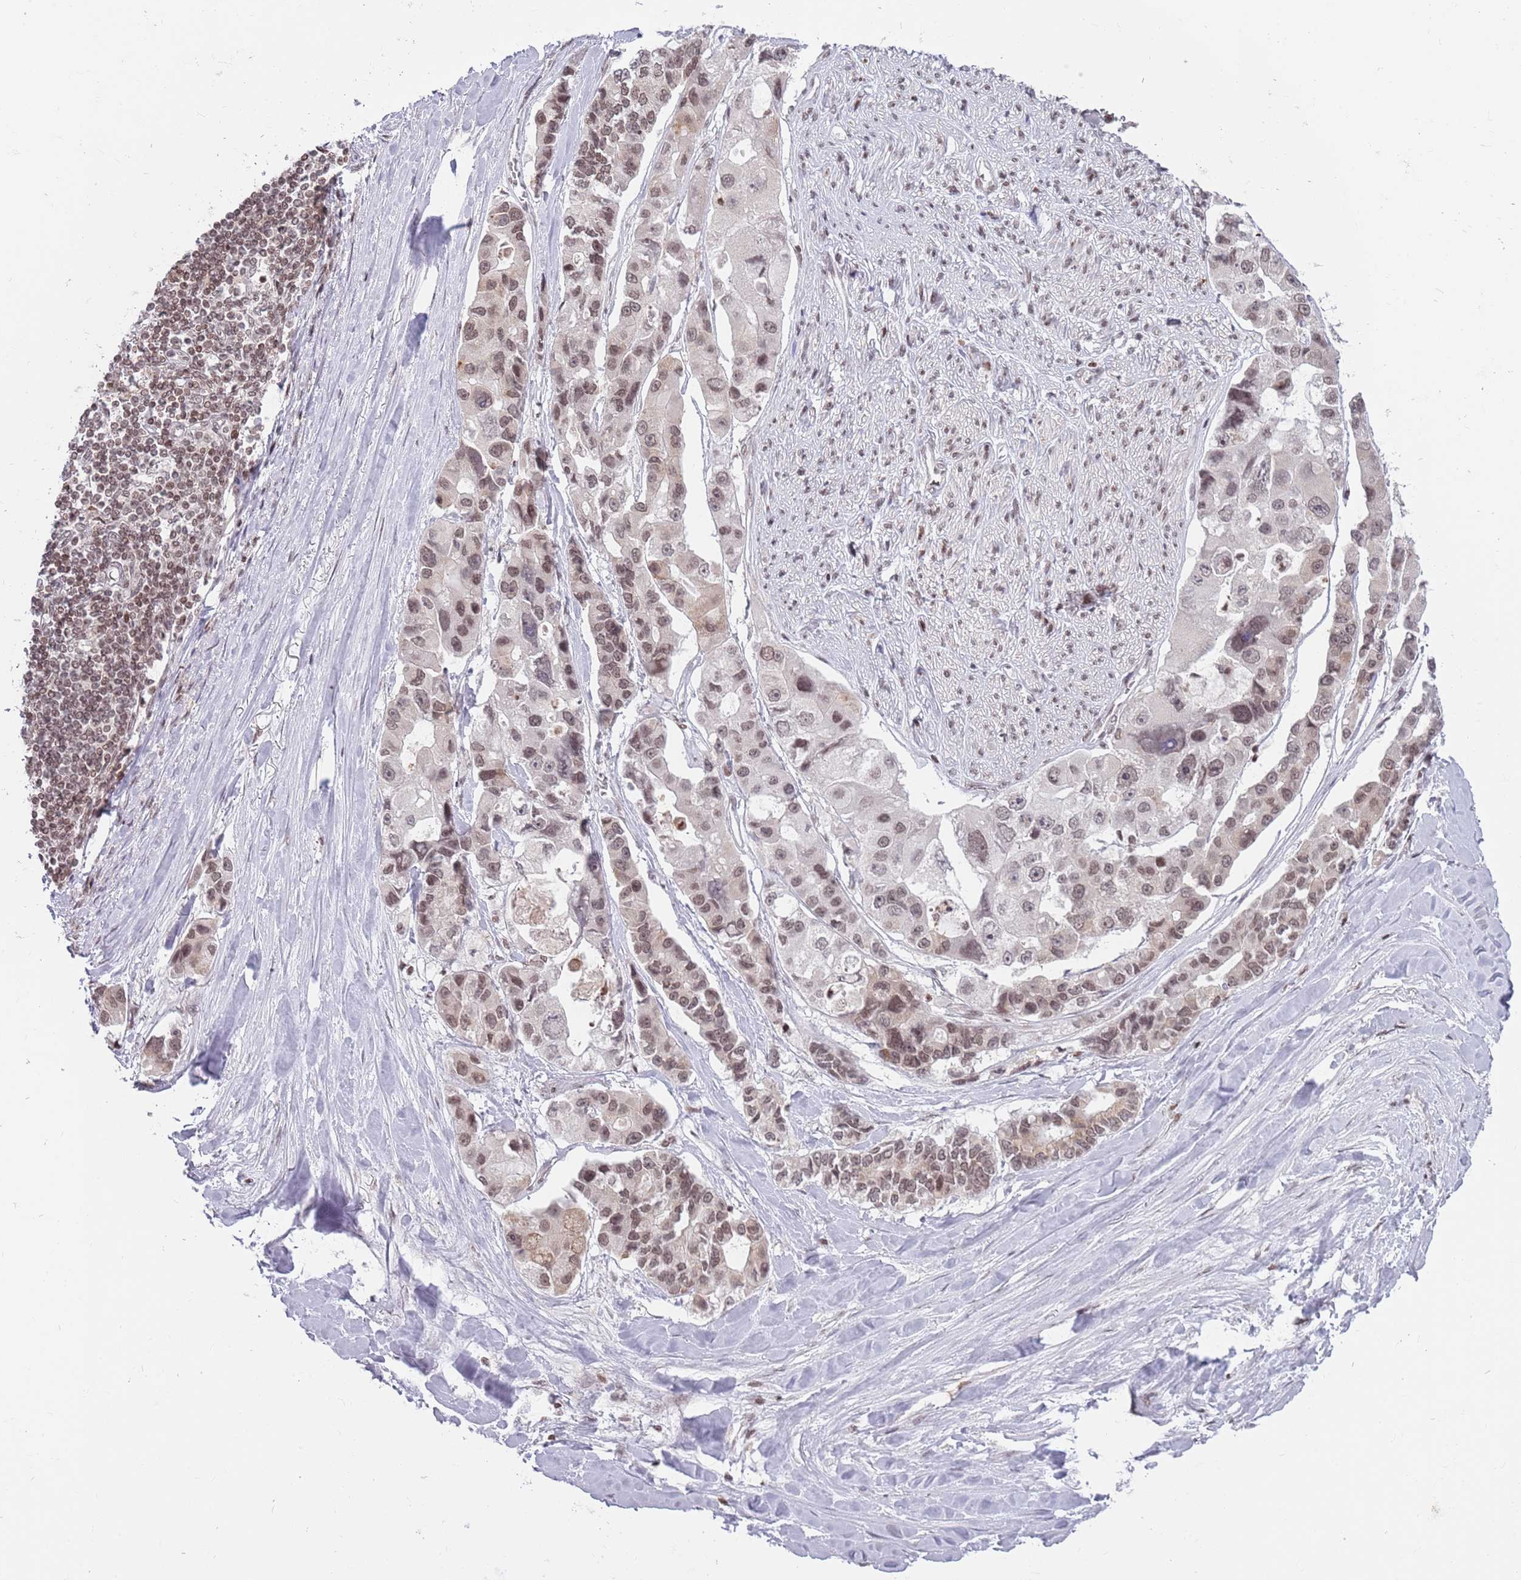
{"staining": {"intensity": "moderate", "quantity": ">75%", "location": "nuclear"}, "tissue": "lung cancer", "cell_type": "Tumor cells", "image_type": "cancer", "snomed": [{"axis": "morphology", "description": "Adenocarcinoma, NOS"}, {"axis": "topography", "description": "Lung"}], "caption": "Immunohistochemical staining of human lung cancer demonstrates medium levels of moderate nuclear protein staining in approximately >75% of tumor cells.", "gene": "SH3RF3", "patient": {"sex": "female", "age": 54}}